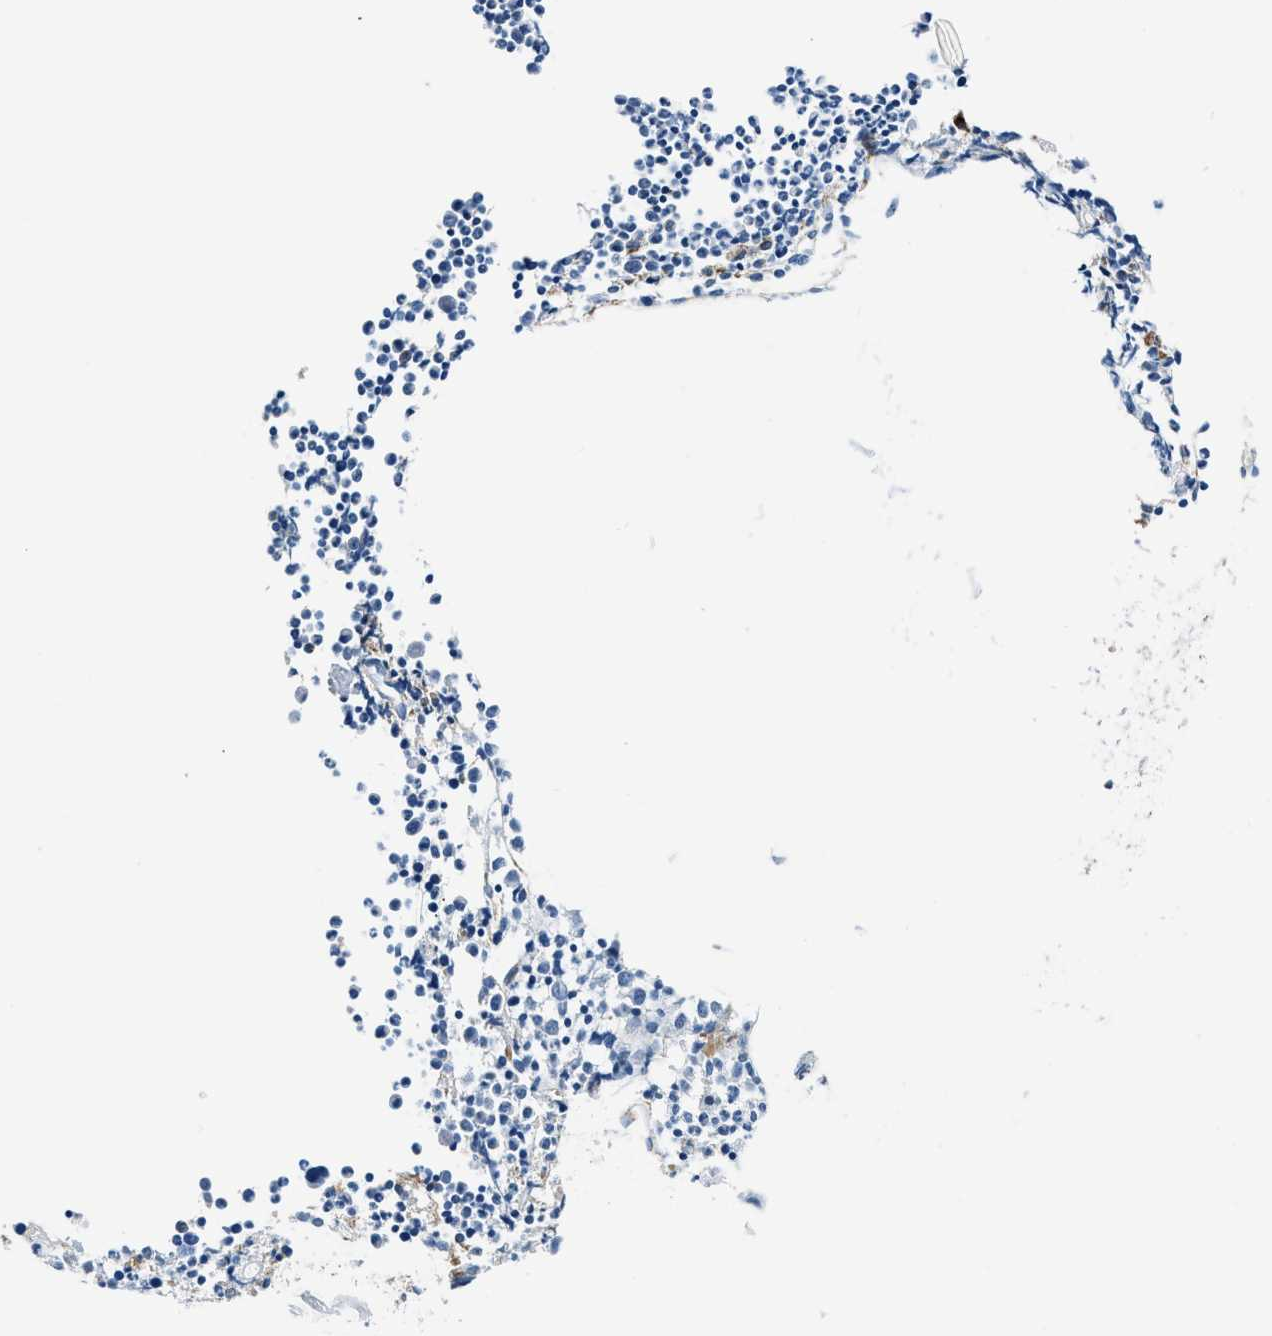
{"staining": {"intensity": "weak", "quantity": "<25%", "location": "cytoplasmic/membranous"}, "tissue": "bone marrow", "cell_type": "Hematopoietic cells", "image_type": "normal", "snomed": [{"axis": "morphology", "description": "Normal tissue, NOS"}, {"axis": "morphology", "description": "Inflammation, NOS"}, {"axis": "topography", "description": "Bone marrow"}], "caption": "Bone marrow was stained to show a protein in brown. There is no significant staining in hematopoietic cells. (Brightfield microscopy of DAB (3,3'-diaminobenzidine) immunohistochemistry (IHC) at high magnification).", "gene": "LRP1", "patient": {"sex": "female", "age": 53}}